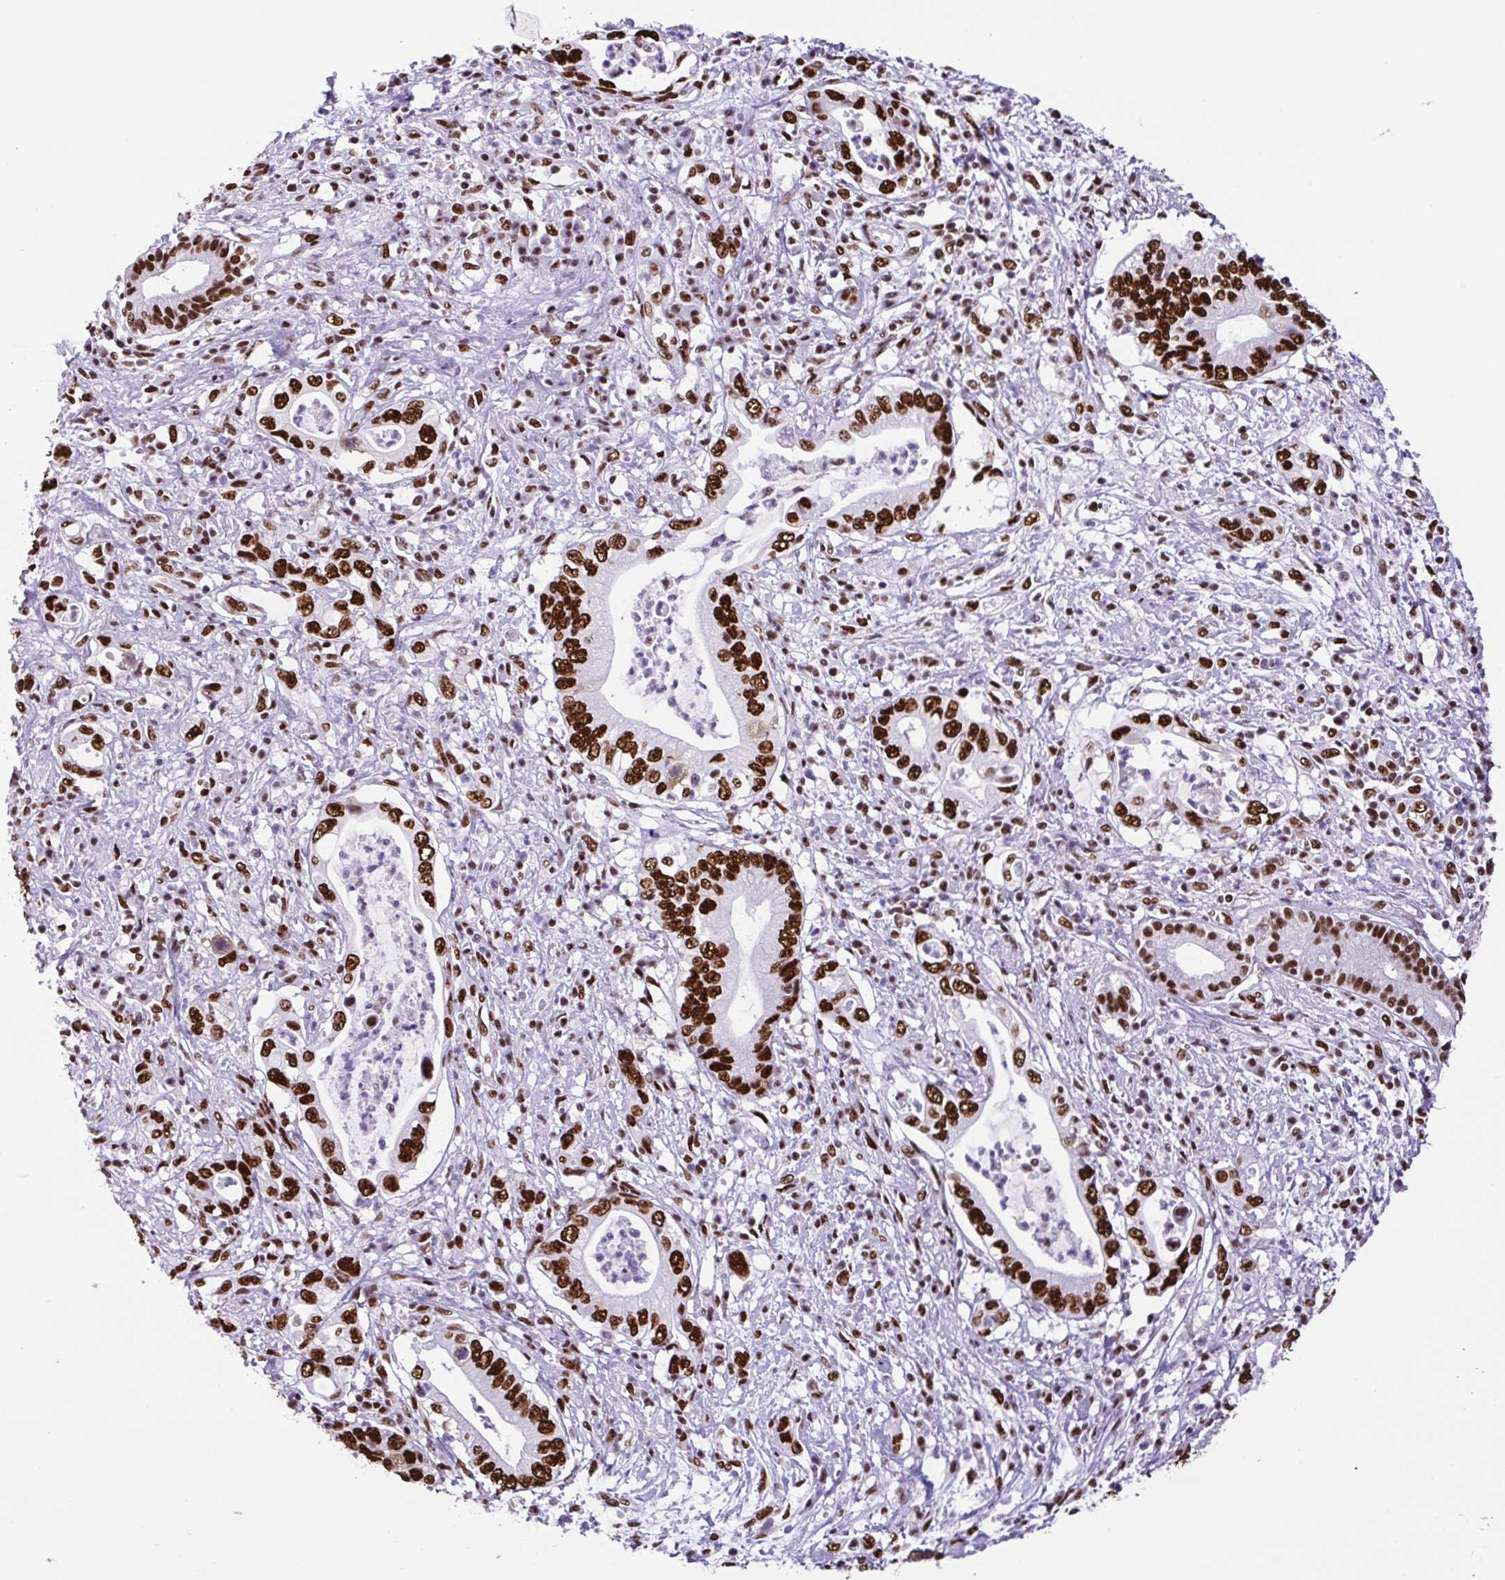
{"staining": {"intensity": "strong", "quantity": ">75%", "location": "nuclear"}, "tissue": "pancreatic cancer", "cell_type": "Tumor cells", "image_type": "cancer", "snomed": [{"axis": "morphology", "description": "Adenocarcinoma, NOS"}, {"axis": "topography", "description": "Pancreas"}], "caption": "Immunohistochemistry staining of adenocarcinoma (pancreatic), which reveals high levels of strong nuclear positivity in approximately >75% of tumor cells indicating strong nuclear protein positivity. The staining was performed using DAB (brown) for protein detection and nuclei were counterstained in hematoxylin (blue).", "gene": "TRIM28", "patient": {"sex": "female", "age": 72}}